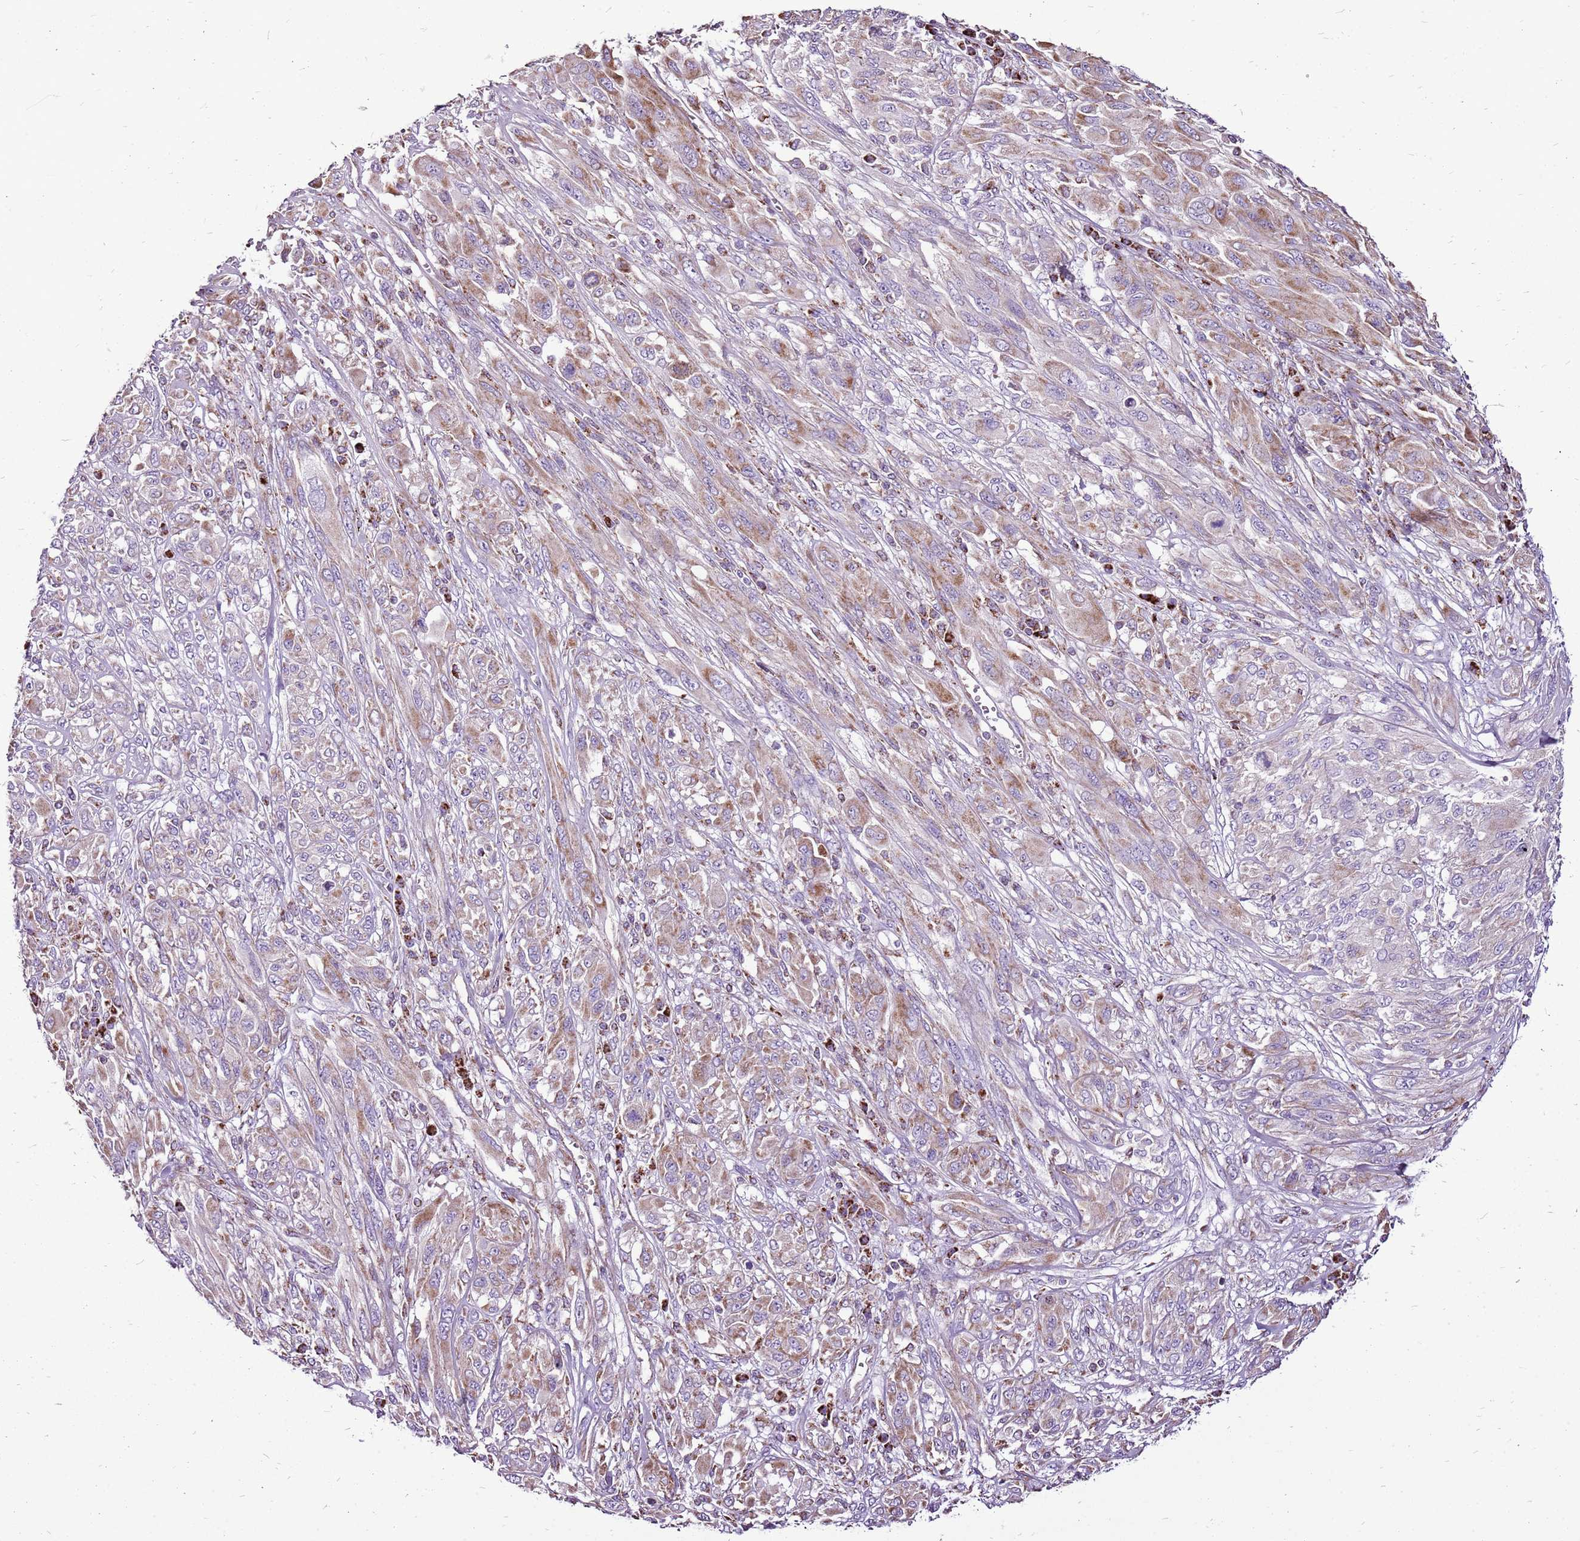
{"staining": {"intensity": "moderate", "quantity": ">75%", "location": "cytoplasmic/membranous"}, "tissue": "melanoma", "cell_type": "Tumor cells", "image_type": "cancer", "snomed": [{"axis": "morphology", "description": "Malignant melanoma, NOS"}, {"axis": "topography", "description": "Skin"}], "caption": "Melanoma stained with DAB (3,3'-diaminobenzidine) immunohistochemistry displays medium levels of moderate cytoplasmic/membranous positivity in approximately >75% of tumor cells.", "gene": "GCDH", "patient": {"sex": "female", "age": 91}}